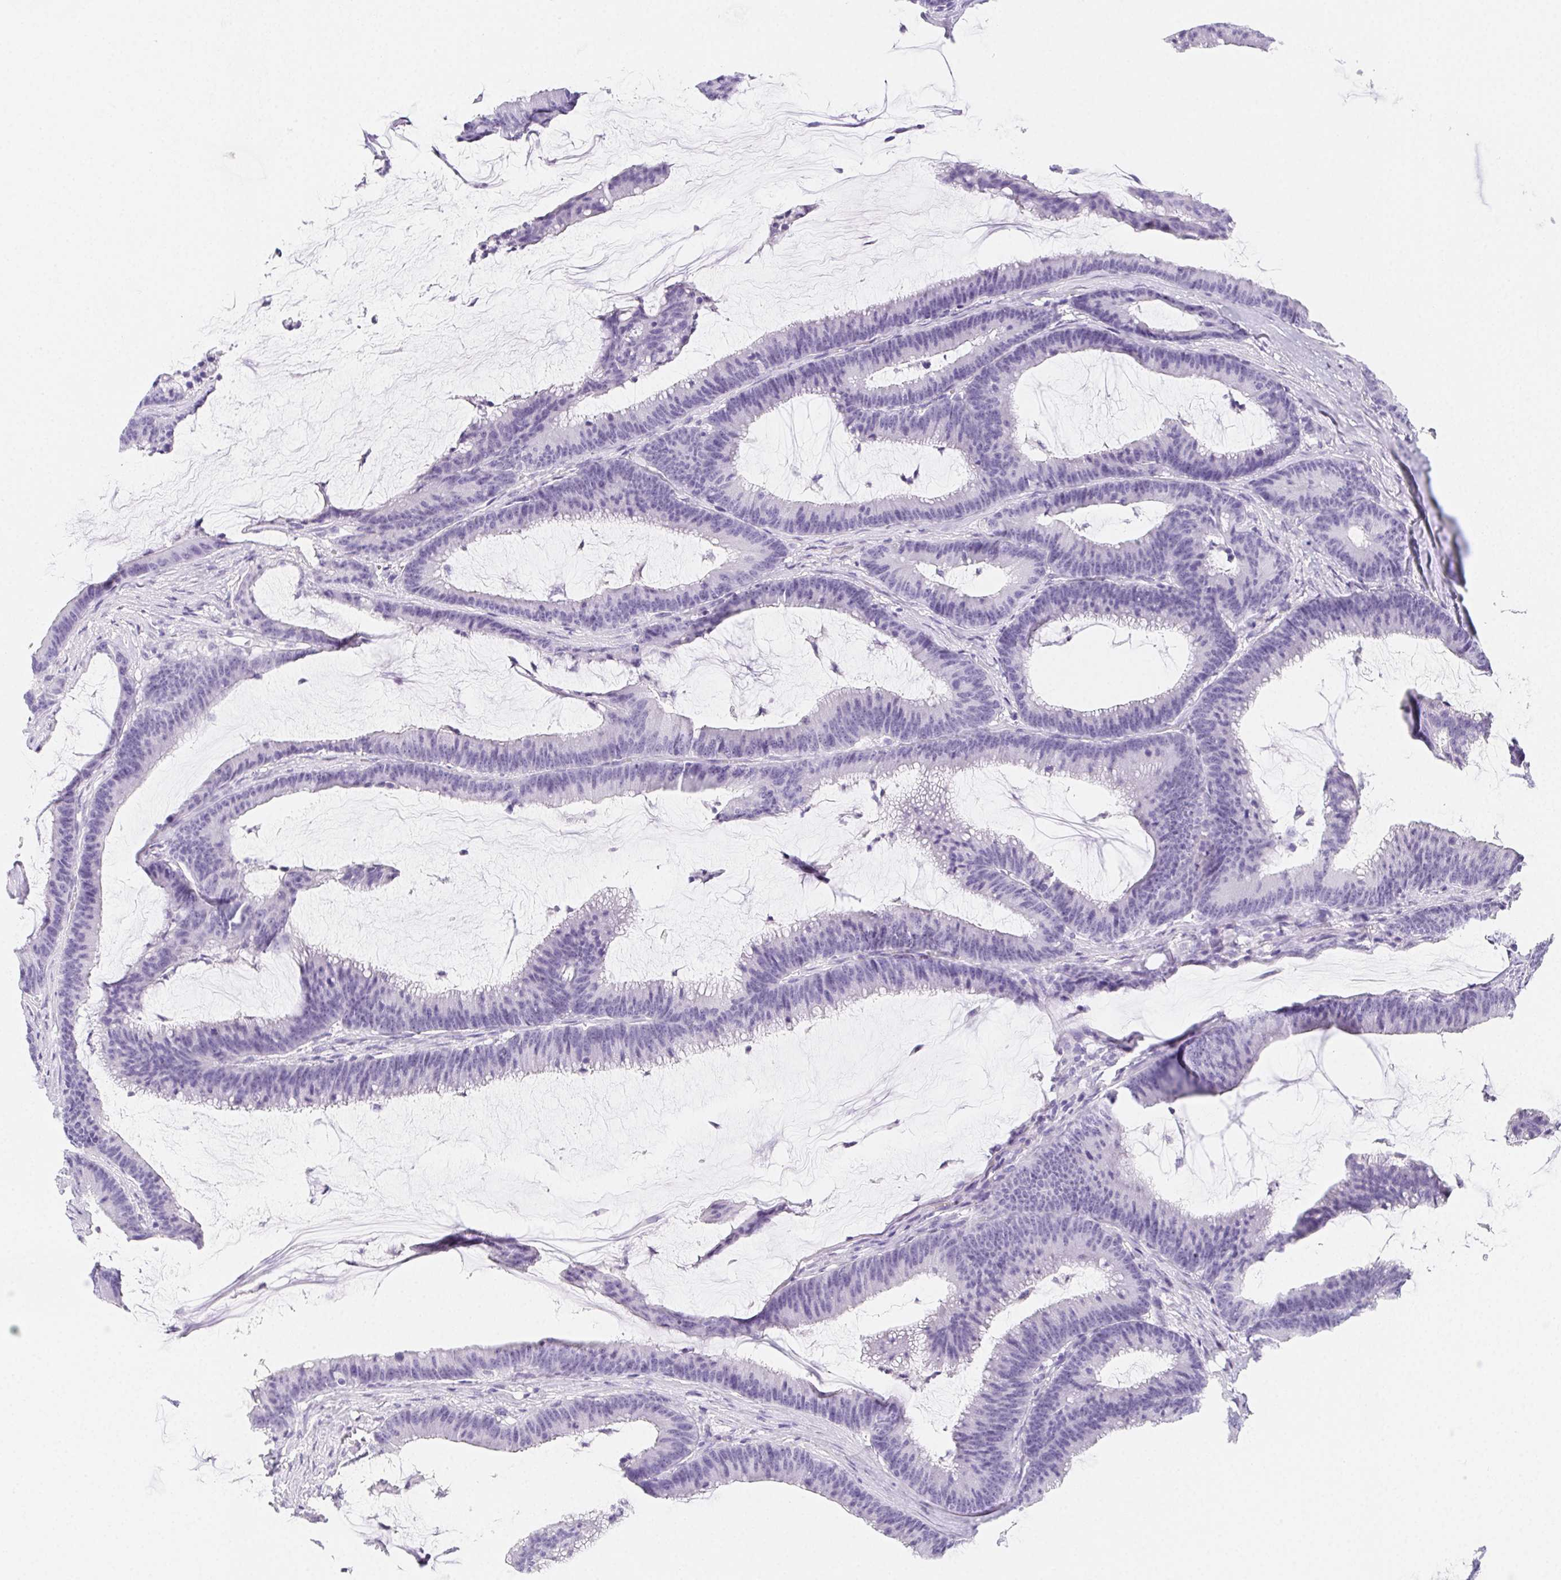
{"staining": {"intensity": "negative", "quantity": "none", "location": "none"}, "tissue": "colorectal cancer", "cell_type": "Tumor cells", "image_type": "cancer", "snomed": [{"axis": "morphology", "description": "Adenocarcinoma, NOS"}, {"axis": "topography", "description": "Colon"}], "caption": "Colorectal cancer stained for a protein using IHC demonstrates no positivity tumor cells.", "gene": "ZBBX", "patient": {"sex": "female", "age": 78}}